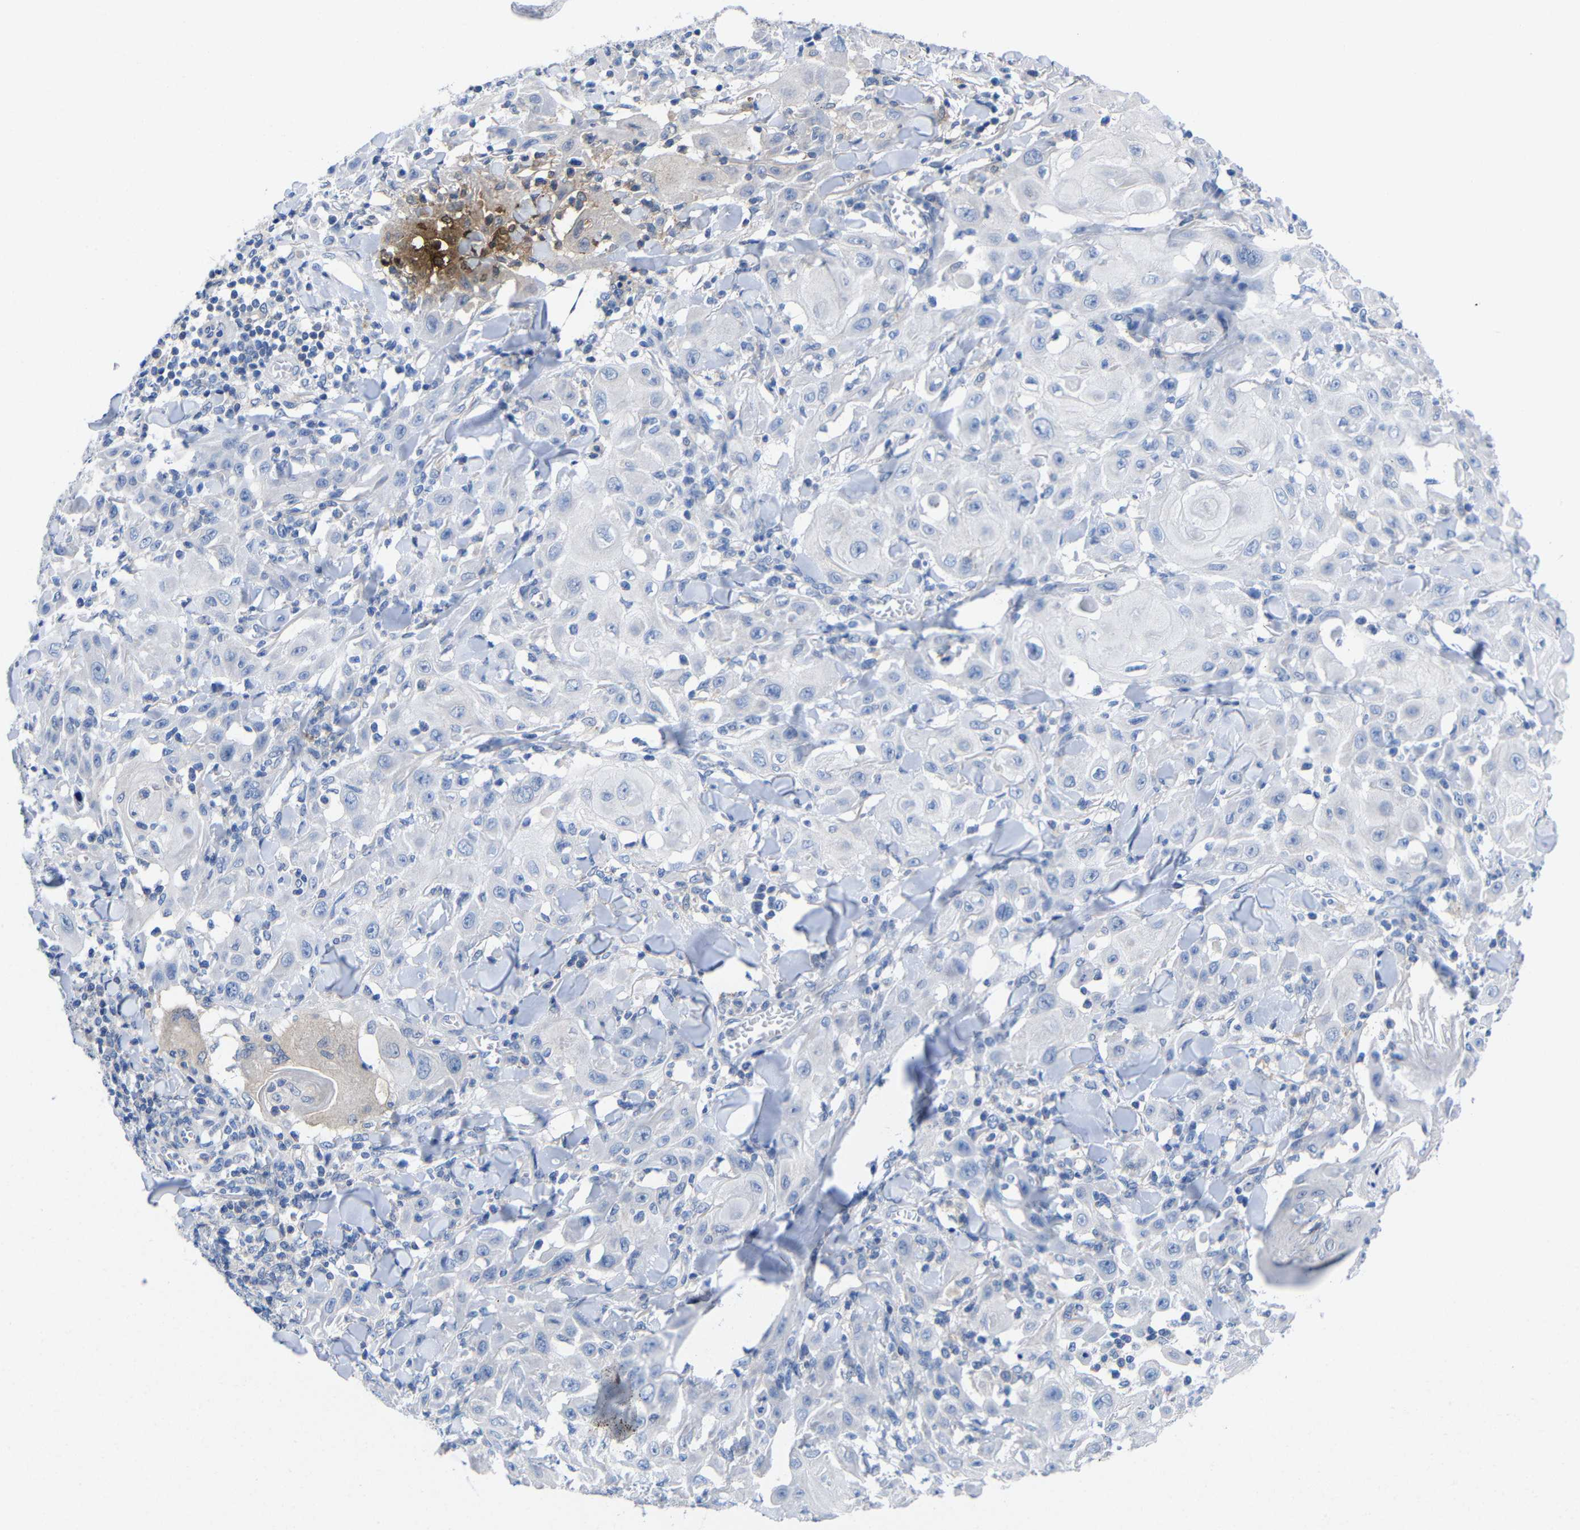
{"staining": {"intensity": "negative", "quantity": "none", "location": "none"}, "tissue": "skin cancer", "cell_type": "Tumor cells", "image_type": "cancer", "snomed": [{"axis": "morphology", "description": "Squamous cell carcinoma, NOS"}, {"axis": "topography", "description": "Skin"}], "caption": "The immunohistochemistry (IHC) photomicrograph has no significant expression in tumor cells of squamous cell carcinoma (skin) tissue.", "gene": "PEBP1", "patient": {"sex": "male", "age": 24}}